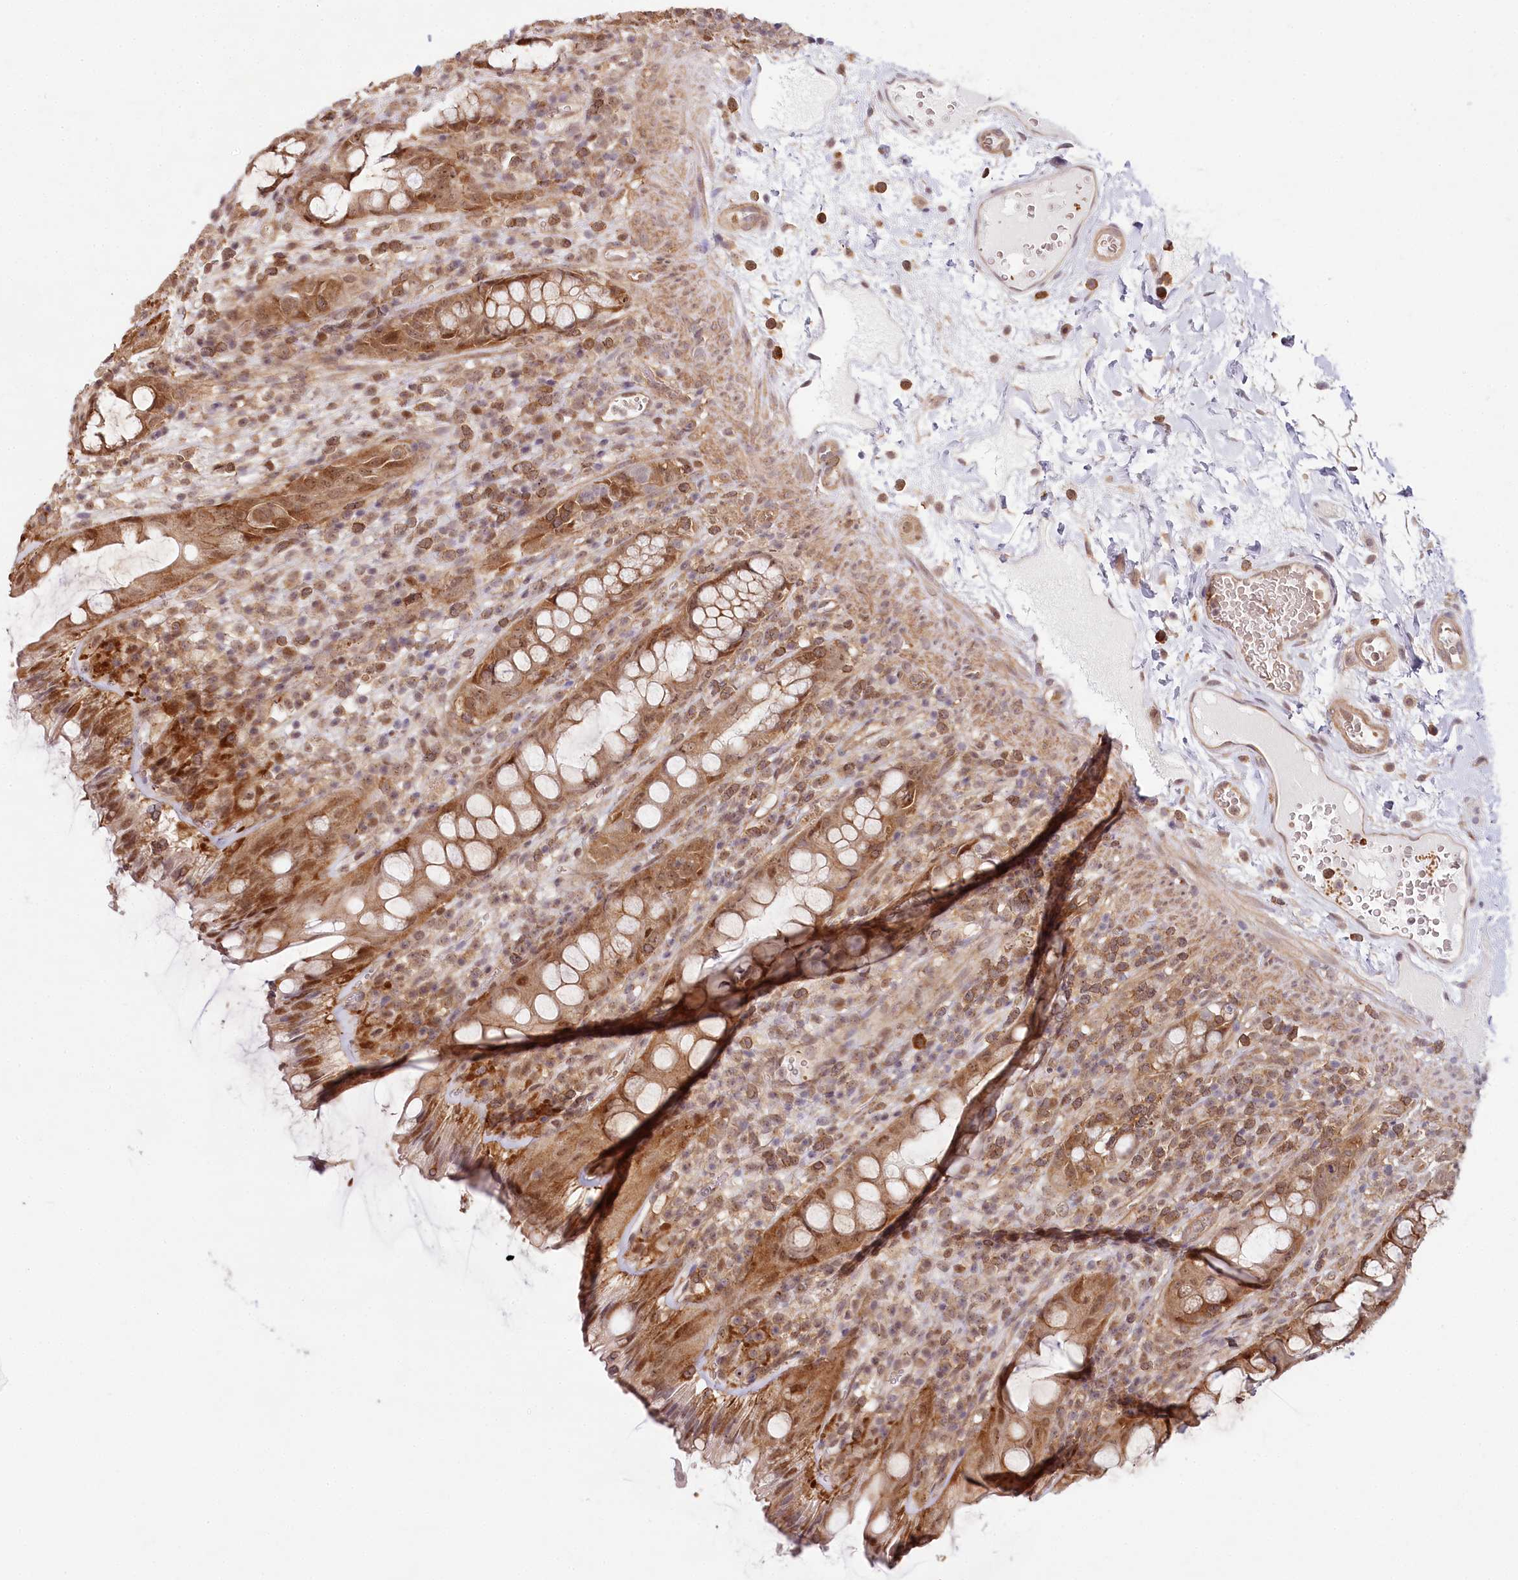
{"staining": {"intensity": "moderate", "quantity": ">75%", "location": "cytoplasmic/membranous,nuclear"}, "tissue": "rectum", "cell_type": "Glandular cells", "image_type": "normal", "snomed": [{"axis": "morphology", "description": "Normal tissue, NOS"}, {"axis": "topography", "description": "Rectum"}], "caption": "This micrograph shows immunohistochemistry (IHC) staining of normal rectum, with medium moderate cytoplasmic/membranous,nuclear staining in approximately >75% of glandular cells.", "gene": "TUBGCP2", "patient": {"sex": "female", "age": 57}}